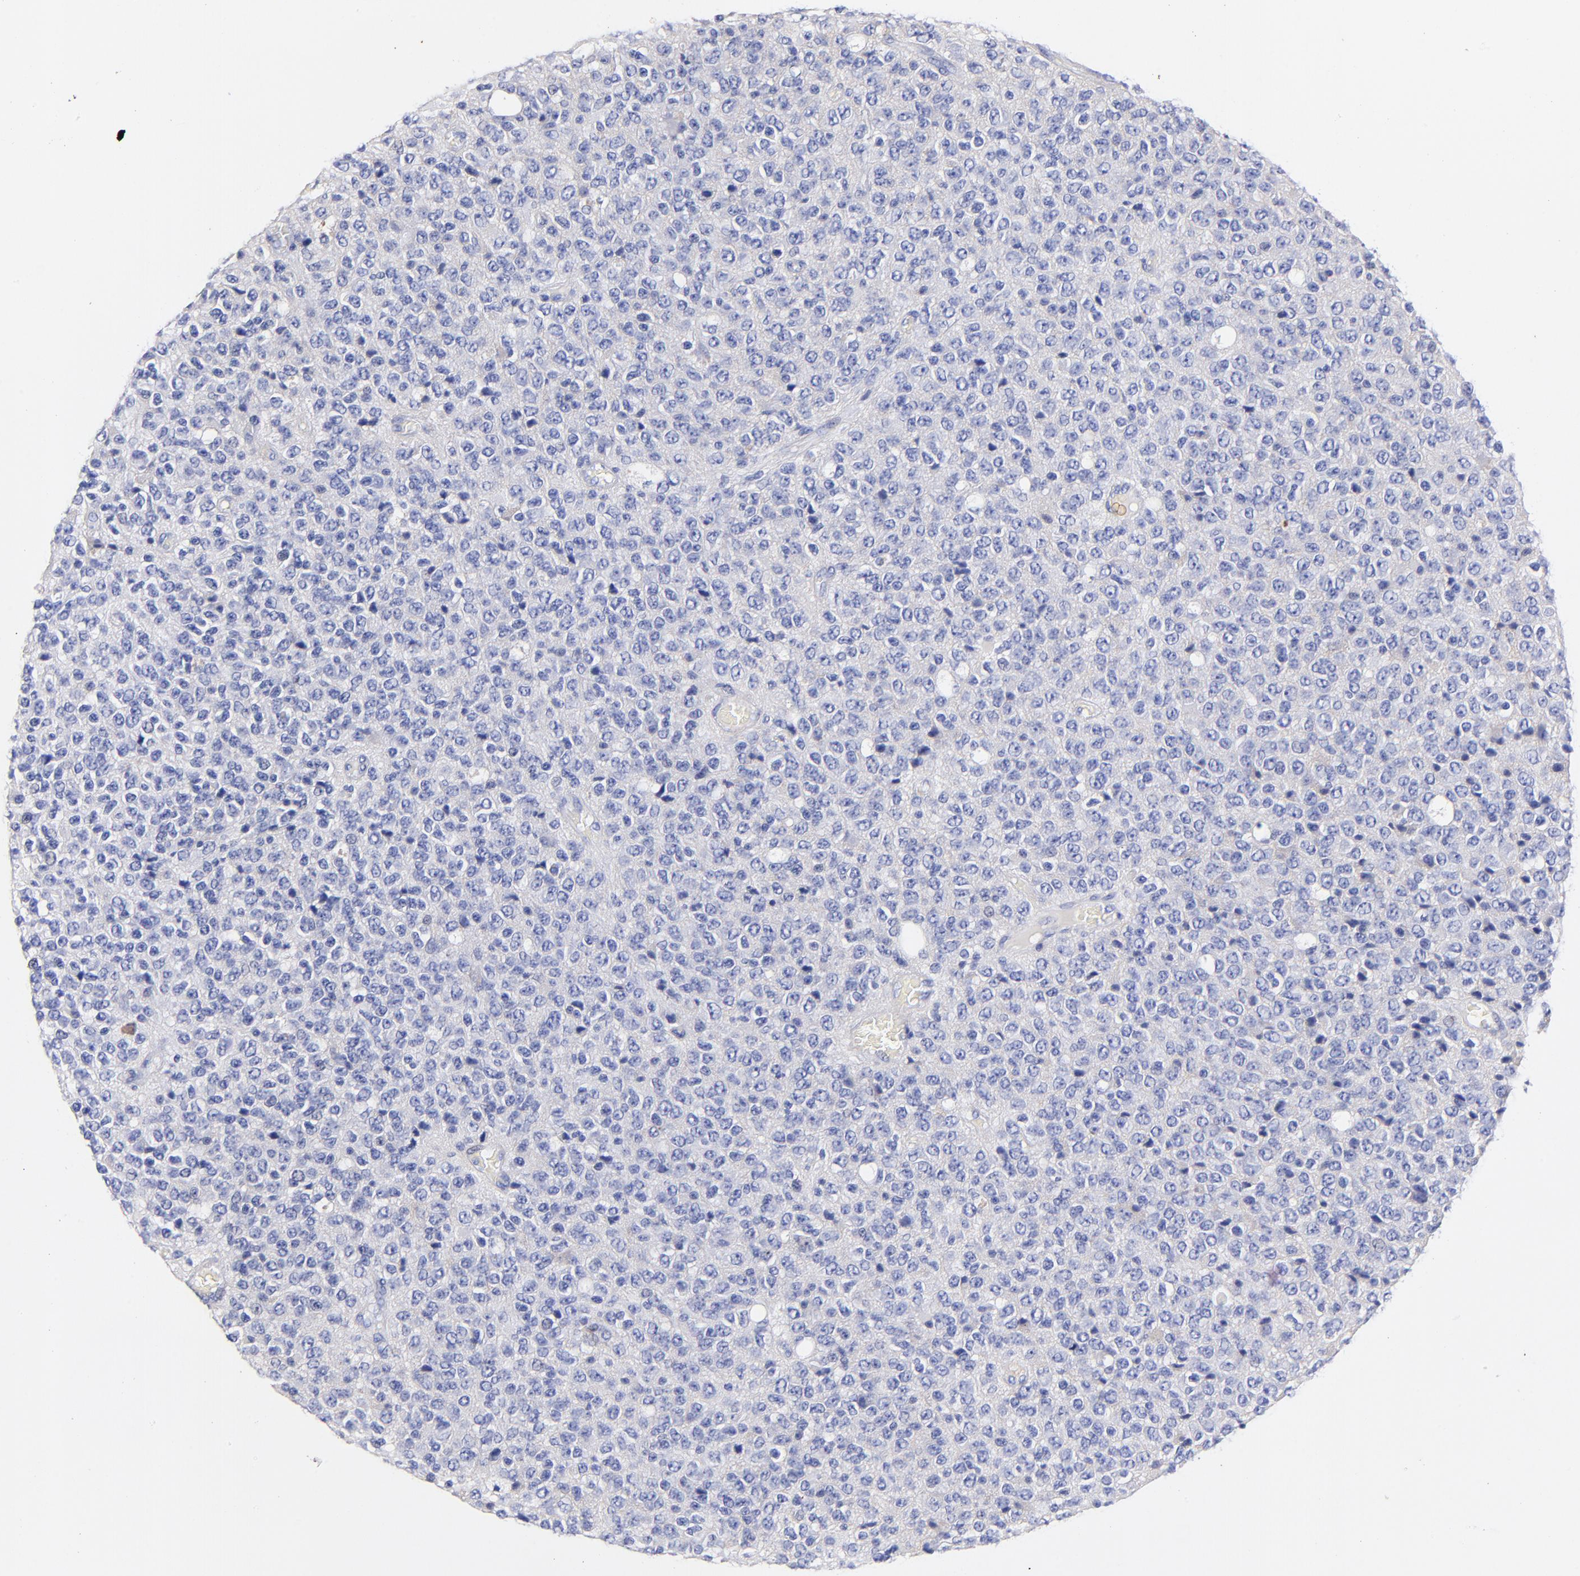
{"staining": {"intensity": "negative", "quantity": "none", "location": "none"}, "tissue": "glioma", "cell_type": "Tumor cells", "image_type": "cancer", "snomed": [{"axis": "morphology", "description": "Glioma, malignant, High grade"}, {"axis": "topography", "description": "pancreas cauda"}], "caption": "DAB (3,3'-diaminobenzidine) immunohistochemical staining of human glioma demonstrates no significant positivity in tumor cells.", "gene": "HORMAD2", "patient": {"sex": "male", "age": 60}}